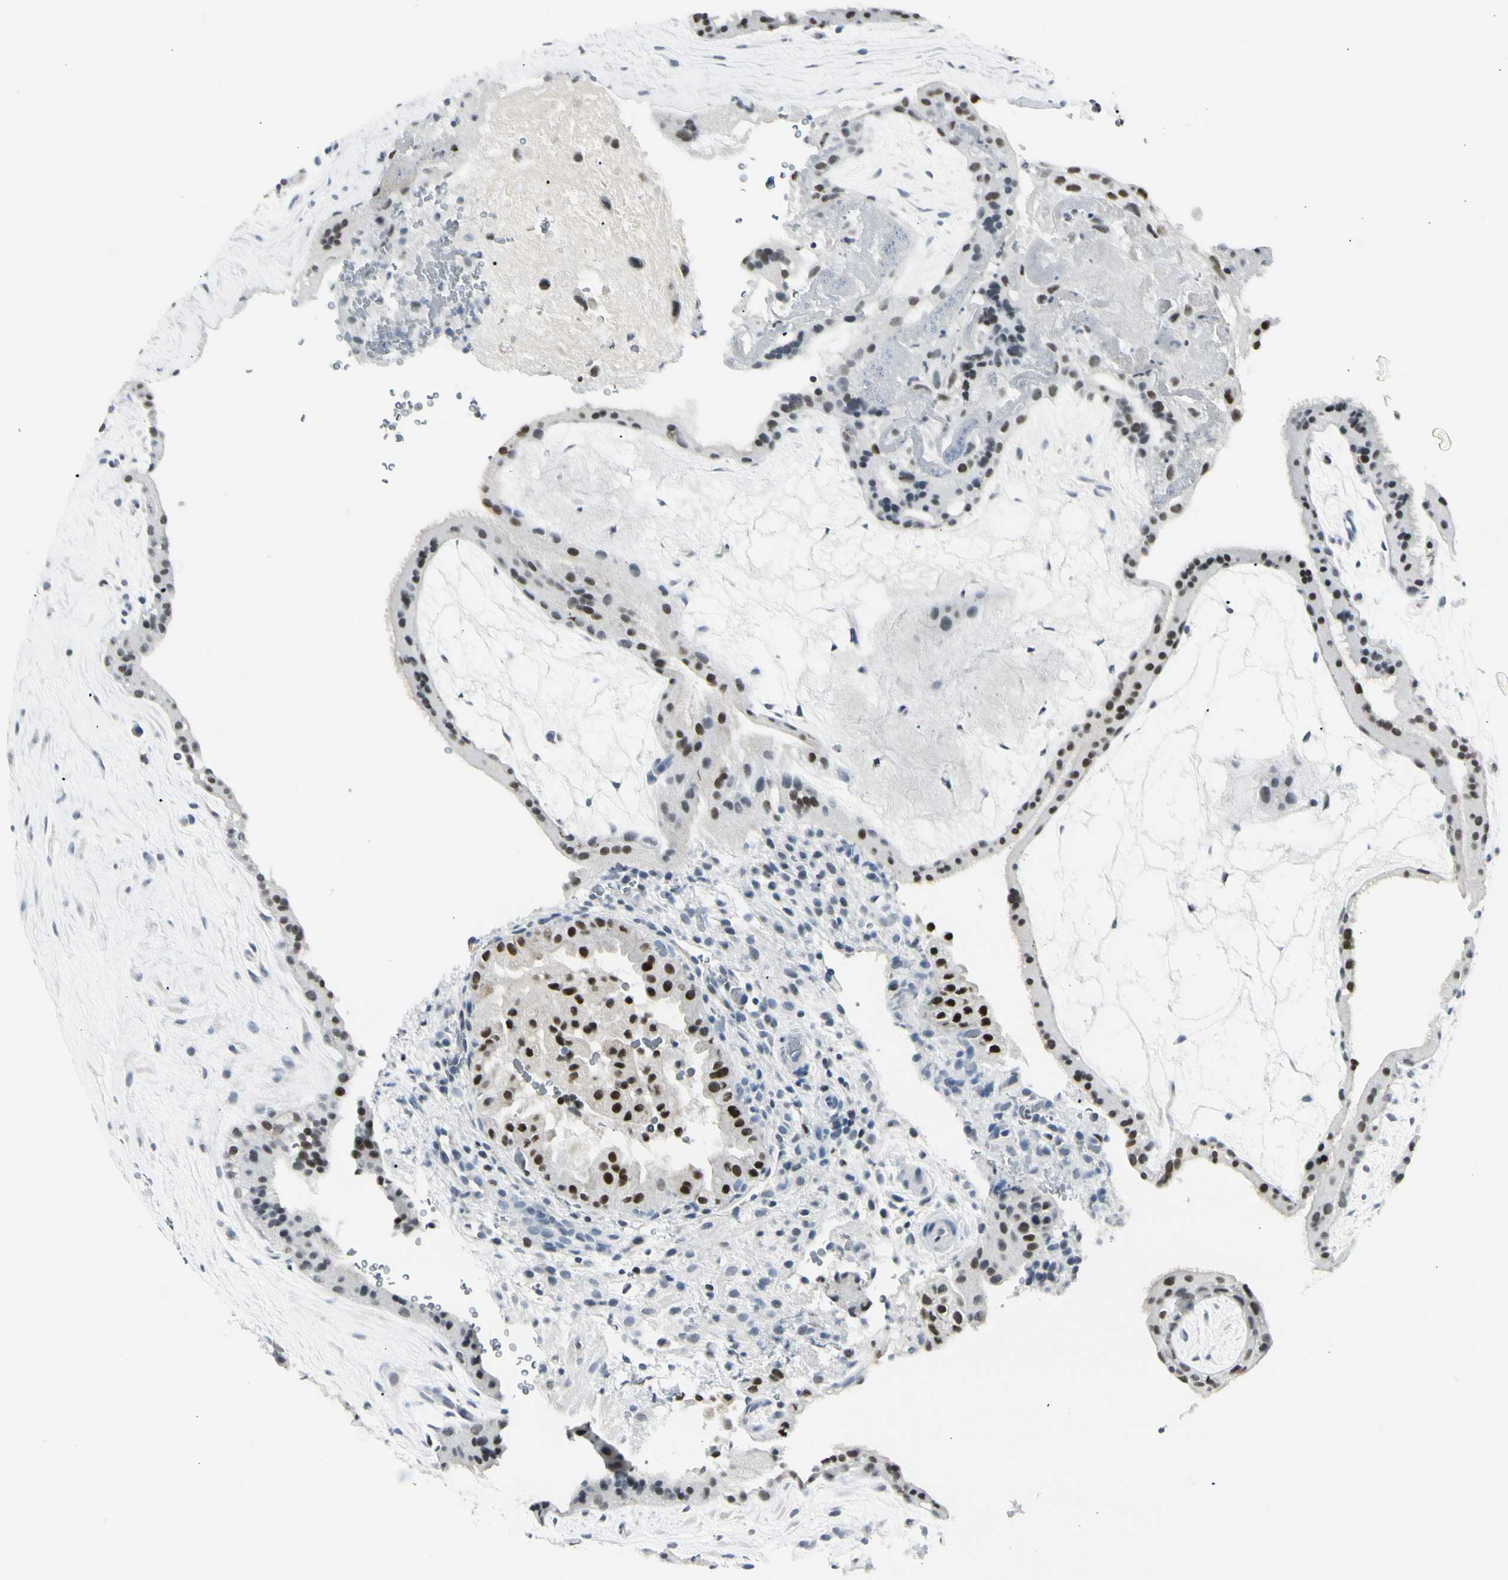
{"staining": {"intensity": "moderate", "quantity": "25%-75%", "location": "nuclear"}, "tissue": "placenta", "cell_type": "Trophoblastic cells", "image_type": "normal", "snomed": [{"axis": "morphology", "description": "Normal tissue, NOS"}, {"axis": "topography", "description": "Placenta"}], "caption": "Immunohistochemical staining of benign placenta exhibits medium levels of moderate nuclear positivity in approximately 25%-75% of trophoblastic cells.", "gene": "ZBTB7B", "patient": {"sex": "female", "age": 19}}